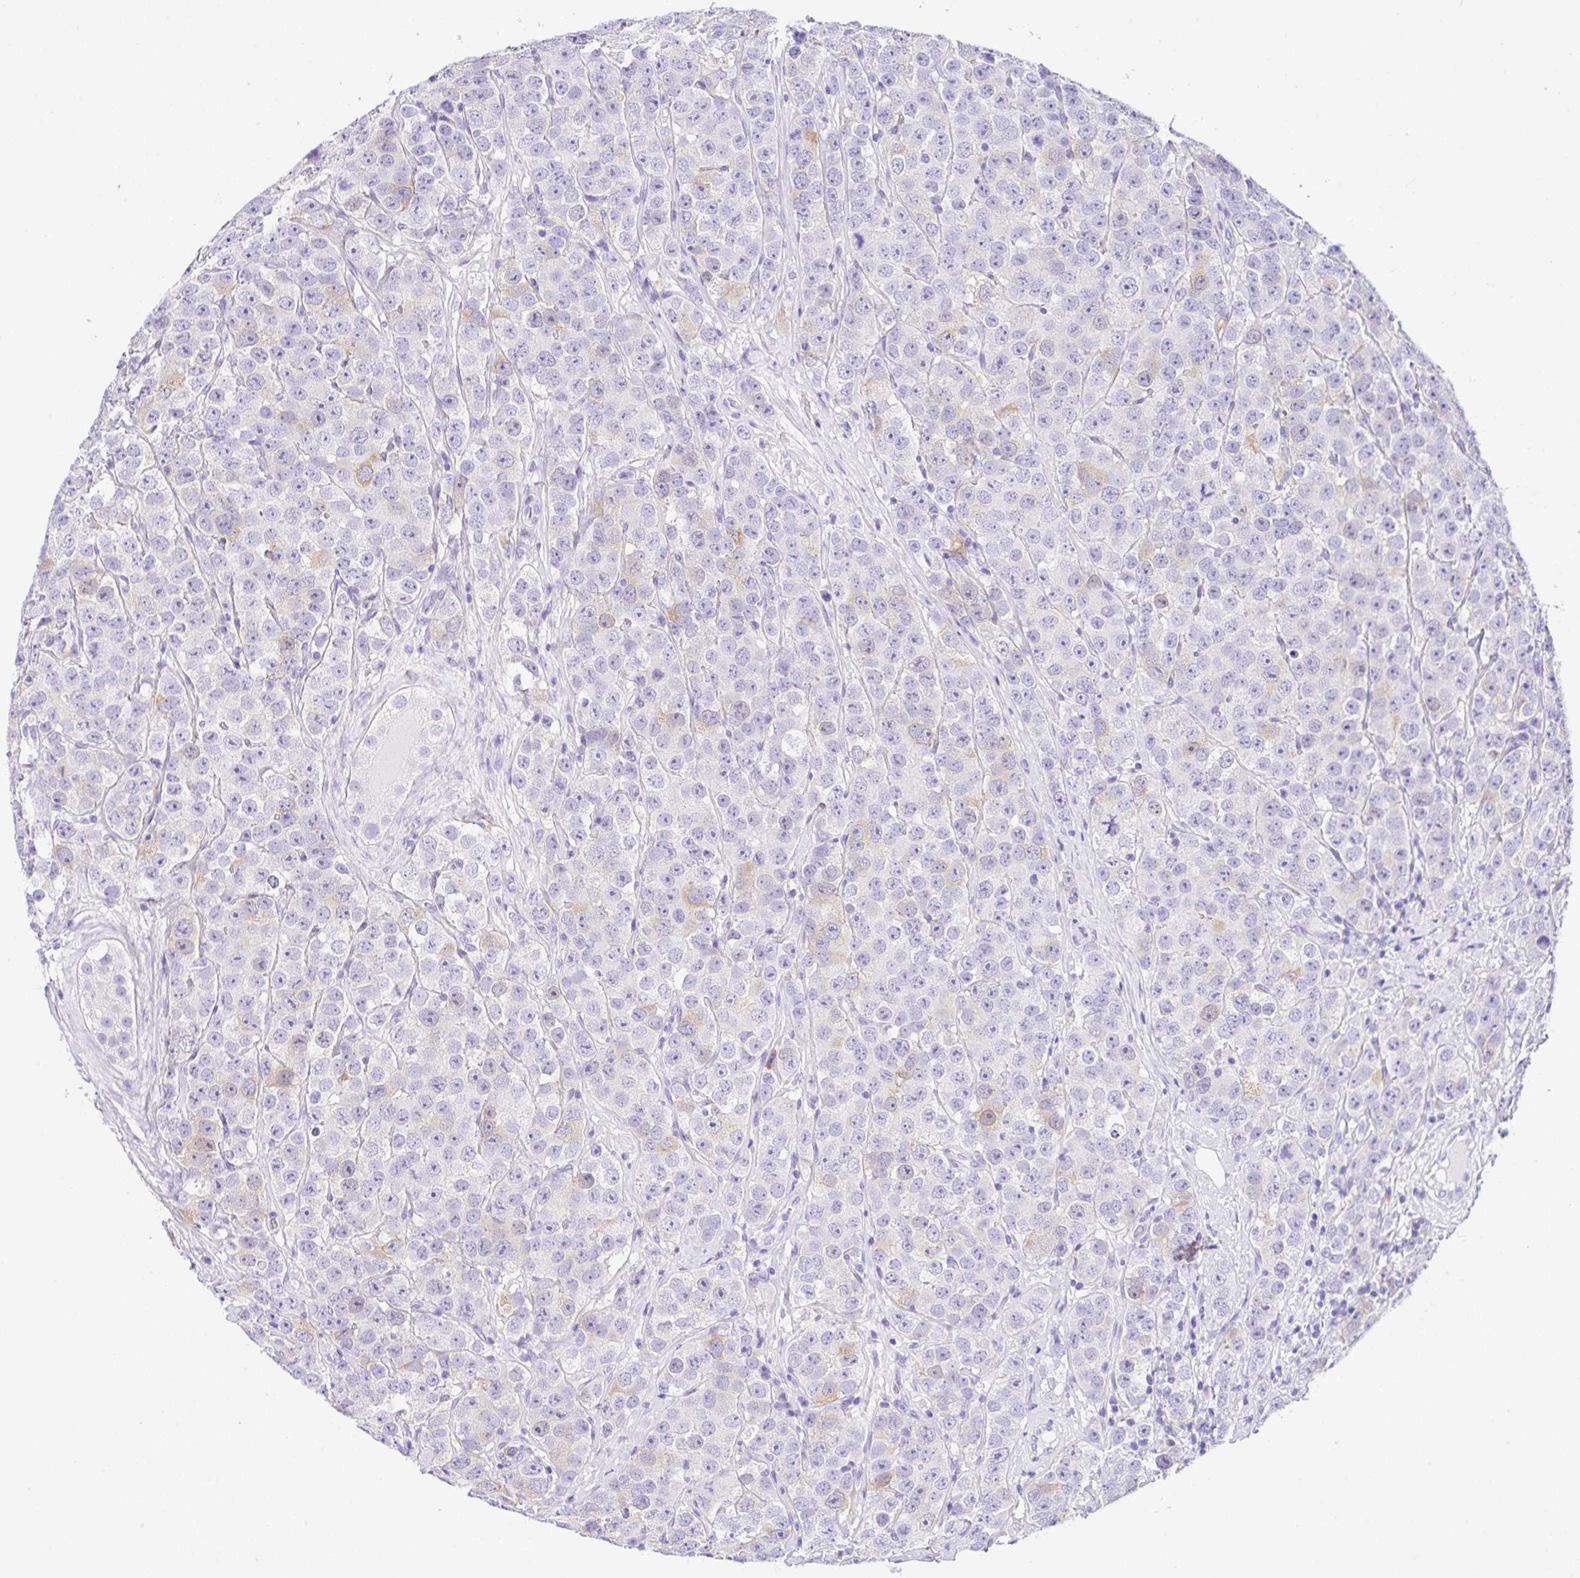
{"staining": {"intensity": "weak", "quantity": "<25%", "location": "cytoplasmic/membranous"}, "tissue": "testis cancer", "cell_type": "Tumor cells", "image_type": "cancer", "snomed": [{"axis": "morphology", "description": "Seminoma, NOS"}, {"axis": "topography", "description": "Testis"}], "caption": "IHC micrograph of testis seminoma stained for a protein (brown), which reveals no staining in tumor cells.", "gene": "RRM2", "patient": {"sex": "male", "age": 28}}